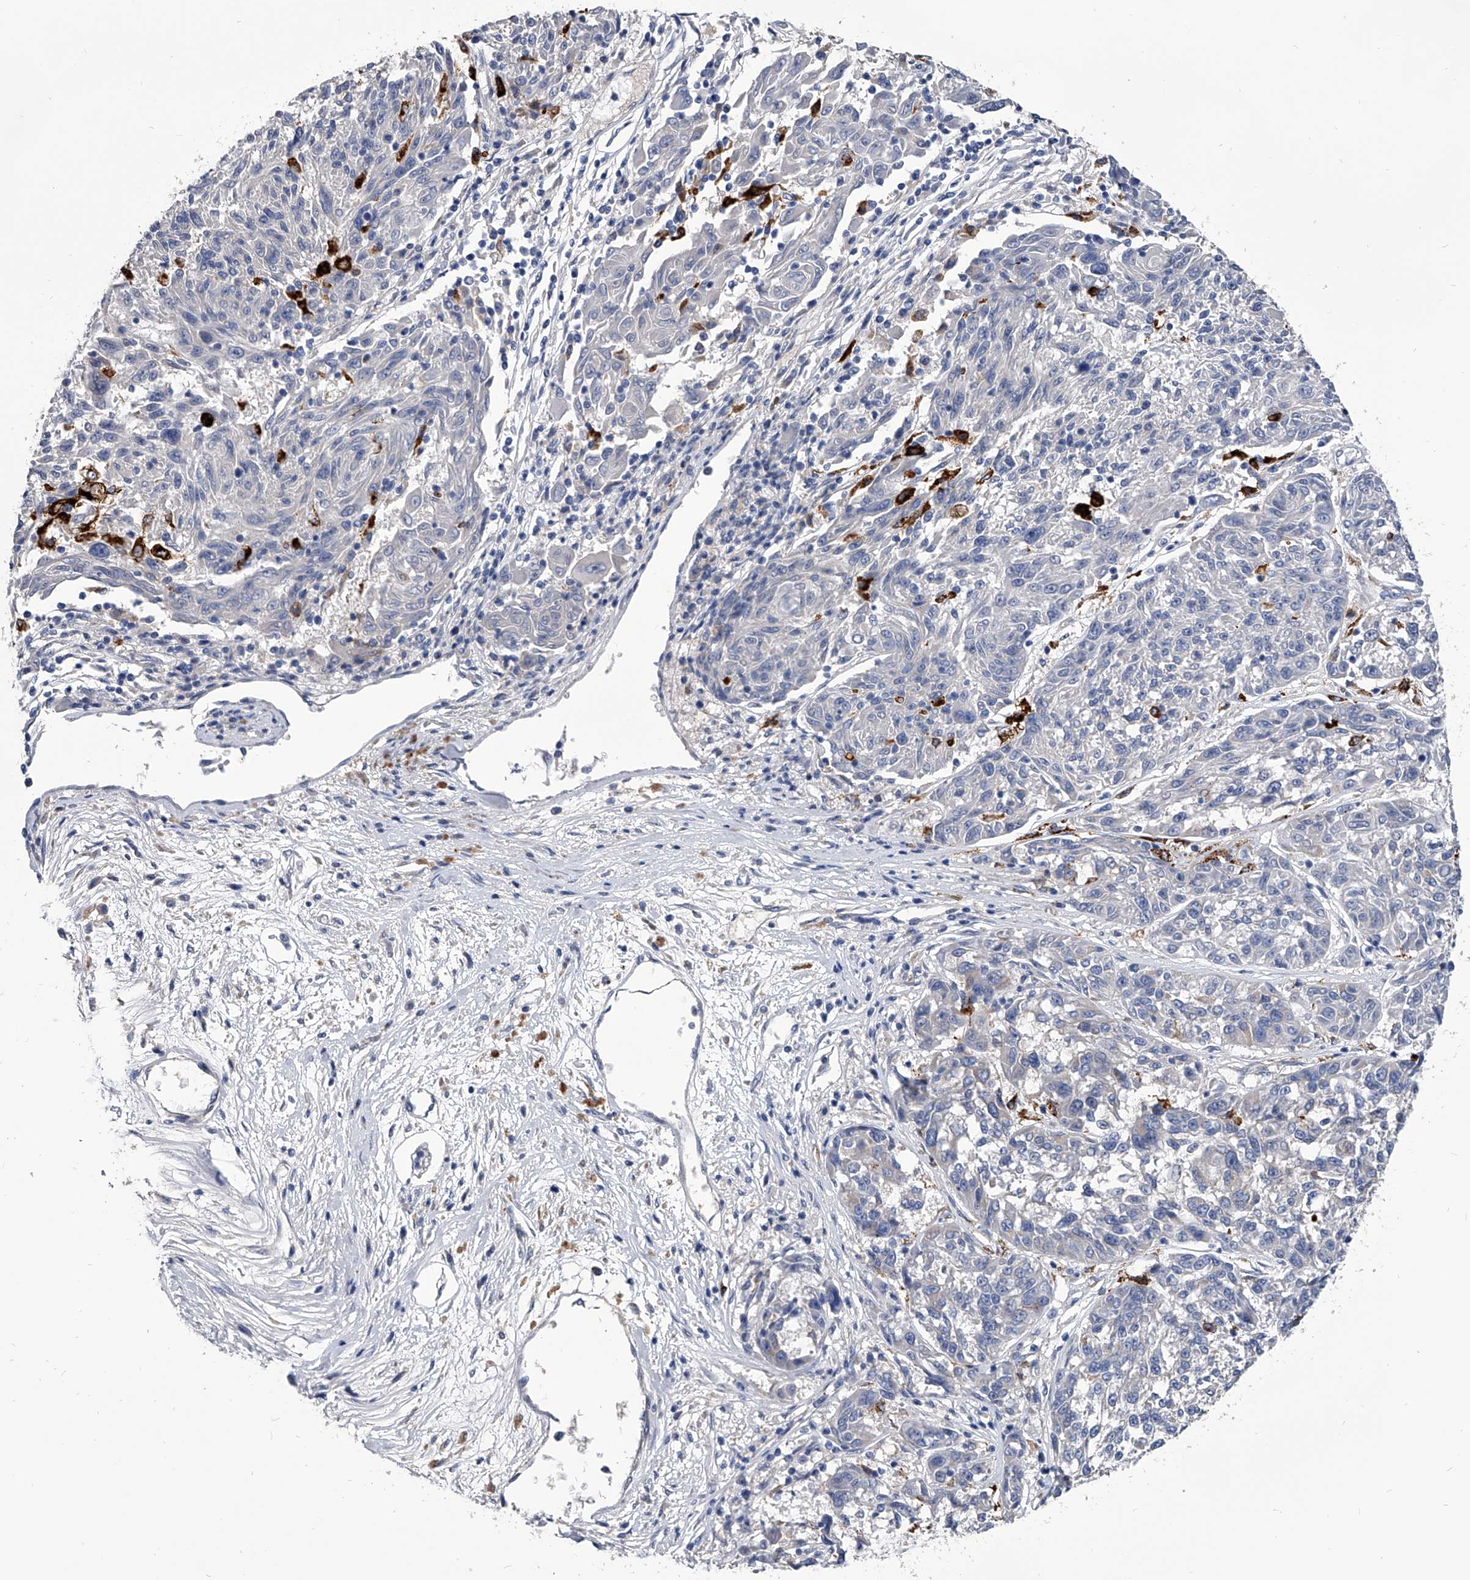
{"staining": {"intensity": "negative", "quantity": "none", "location": "none"}, "tissue": "melanoma", "cell_type": "Tumor cells", "image_type": "cancer", "snomed": [{"axis": "morphology", "description": "Malignant melanoma, NOS"}, {"axis": "topography", "description": "Skin"}], "caption": "Immunohistochemistry (IHC) micrograph of malignant melanoma stained for a protein (brown), which exhibits no positivity in tumor cells.", "gene": "SPP1", "patient": {"sex": "male", "age": 53}}